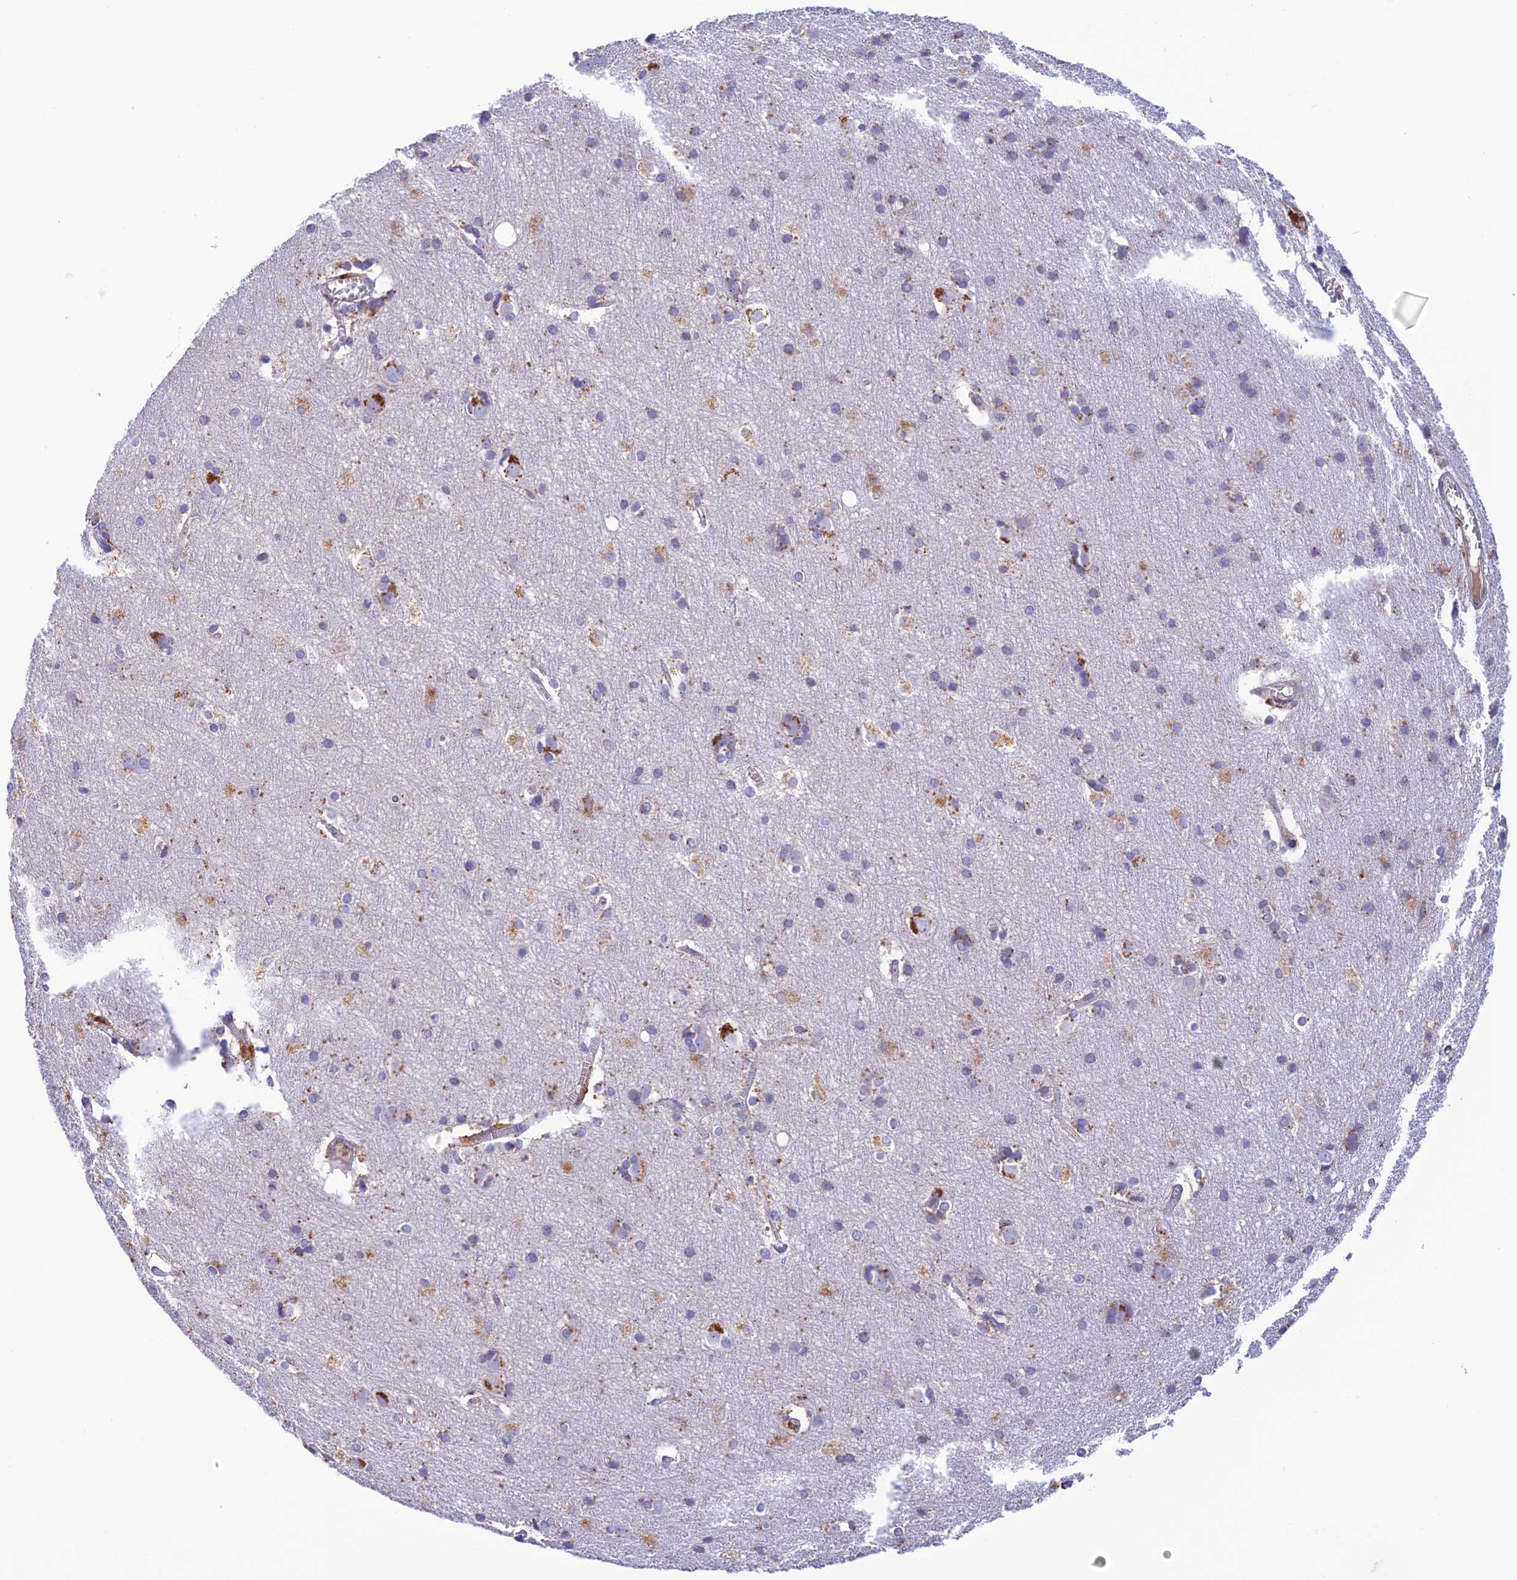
{"staining": {"intensity": "negative", "quantity": "none", "location": "none"}, "tissue": "cerebral cortex", "cell_type": "Endothelial cells", "image_type": "normal", "snomed": [{"axis": "morphology", "description": "Normal tissue, NOS"}, {"axis": "topography", "description": "Cerebral cortex"}], "caption": "Immunohistochemistry (IHC) of benign human cerebral cortex displays no staining in endothelial cells. (Immunohistochemistry, brightfield microscopy, high magnification).", "gene": "ENSG00000255439", "patient": {"sex": "male", "age": 54}}